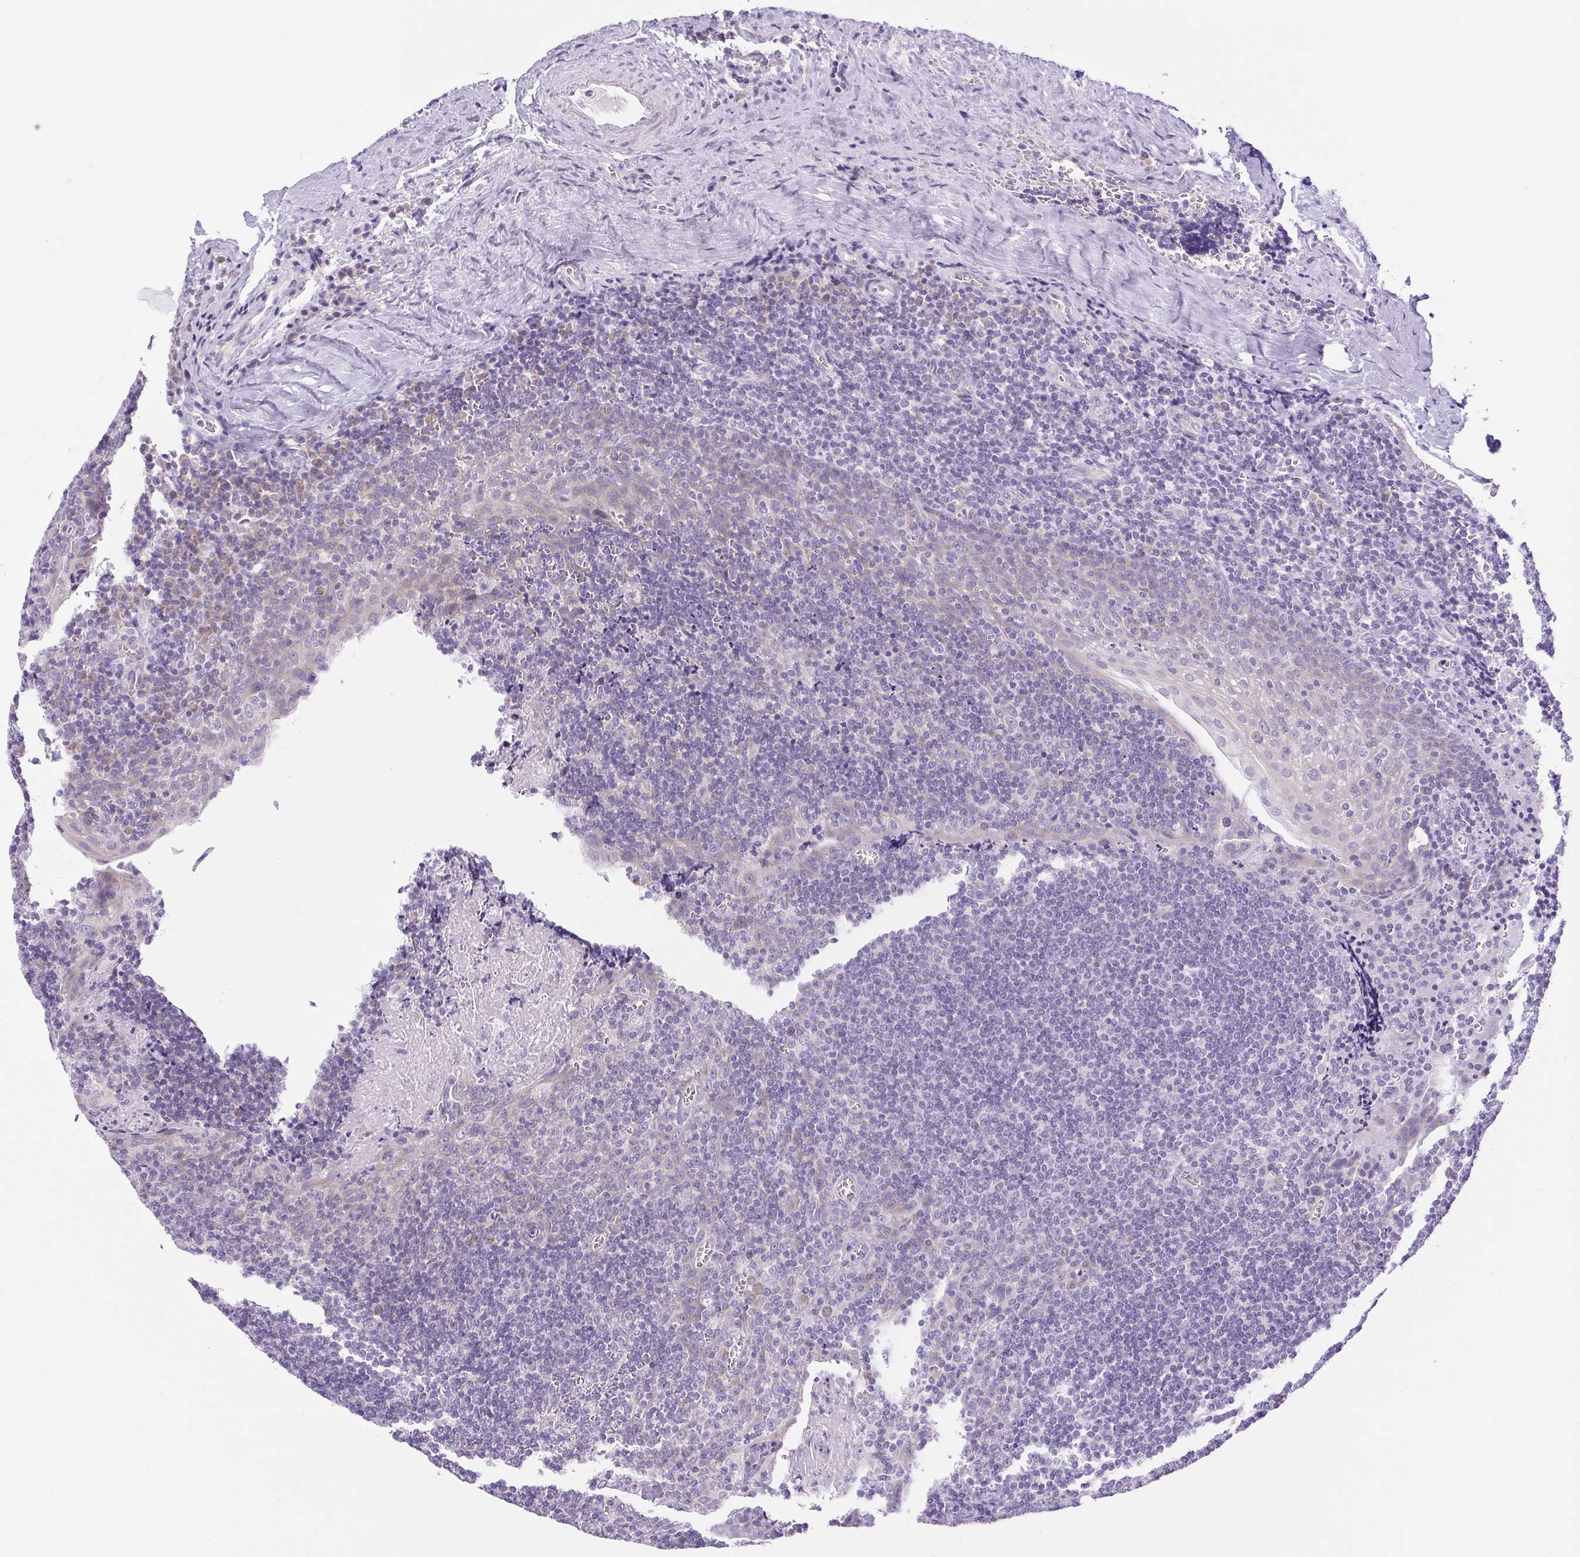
{"staining": {"intensity": "negative", "quantity": "none", "location": "none"}, "tissue": "tonsil", "cell_type": "Germinal center cells", "image_type": "normal", "snomed": [{"axis": "morphology", "description": "Normal tissue, NOS"}, {"axis": "morphology", "description": "Inflammation, NOS"}, {"axis": "topography", "description": "Tonsil"}], "caption": "IHC histopathology image of normal tonsil: human tonsil stained with DAB shows no significant protein staining in germinal center cells.", "gene": "PAPPA2", "patient": {"sex": "female", "age": 31}}